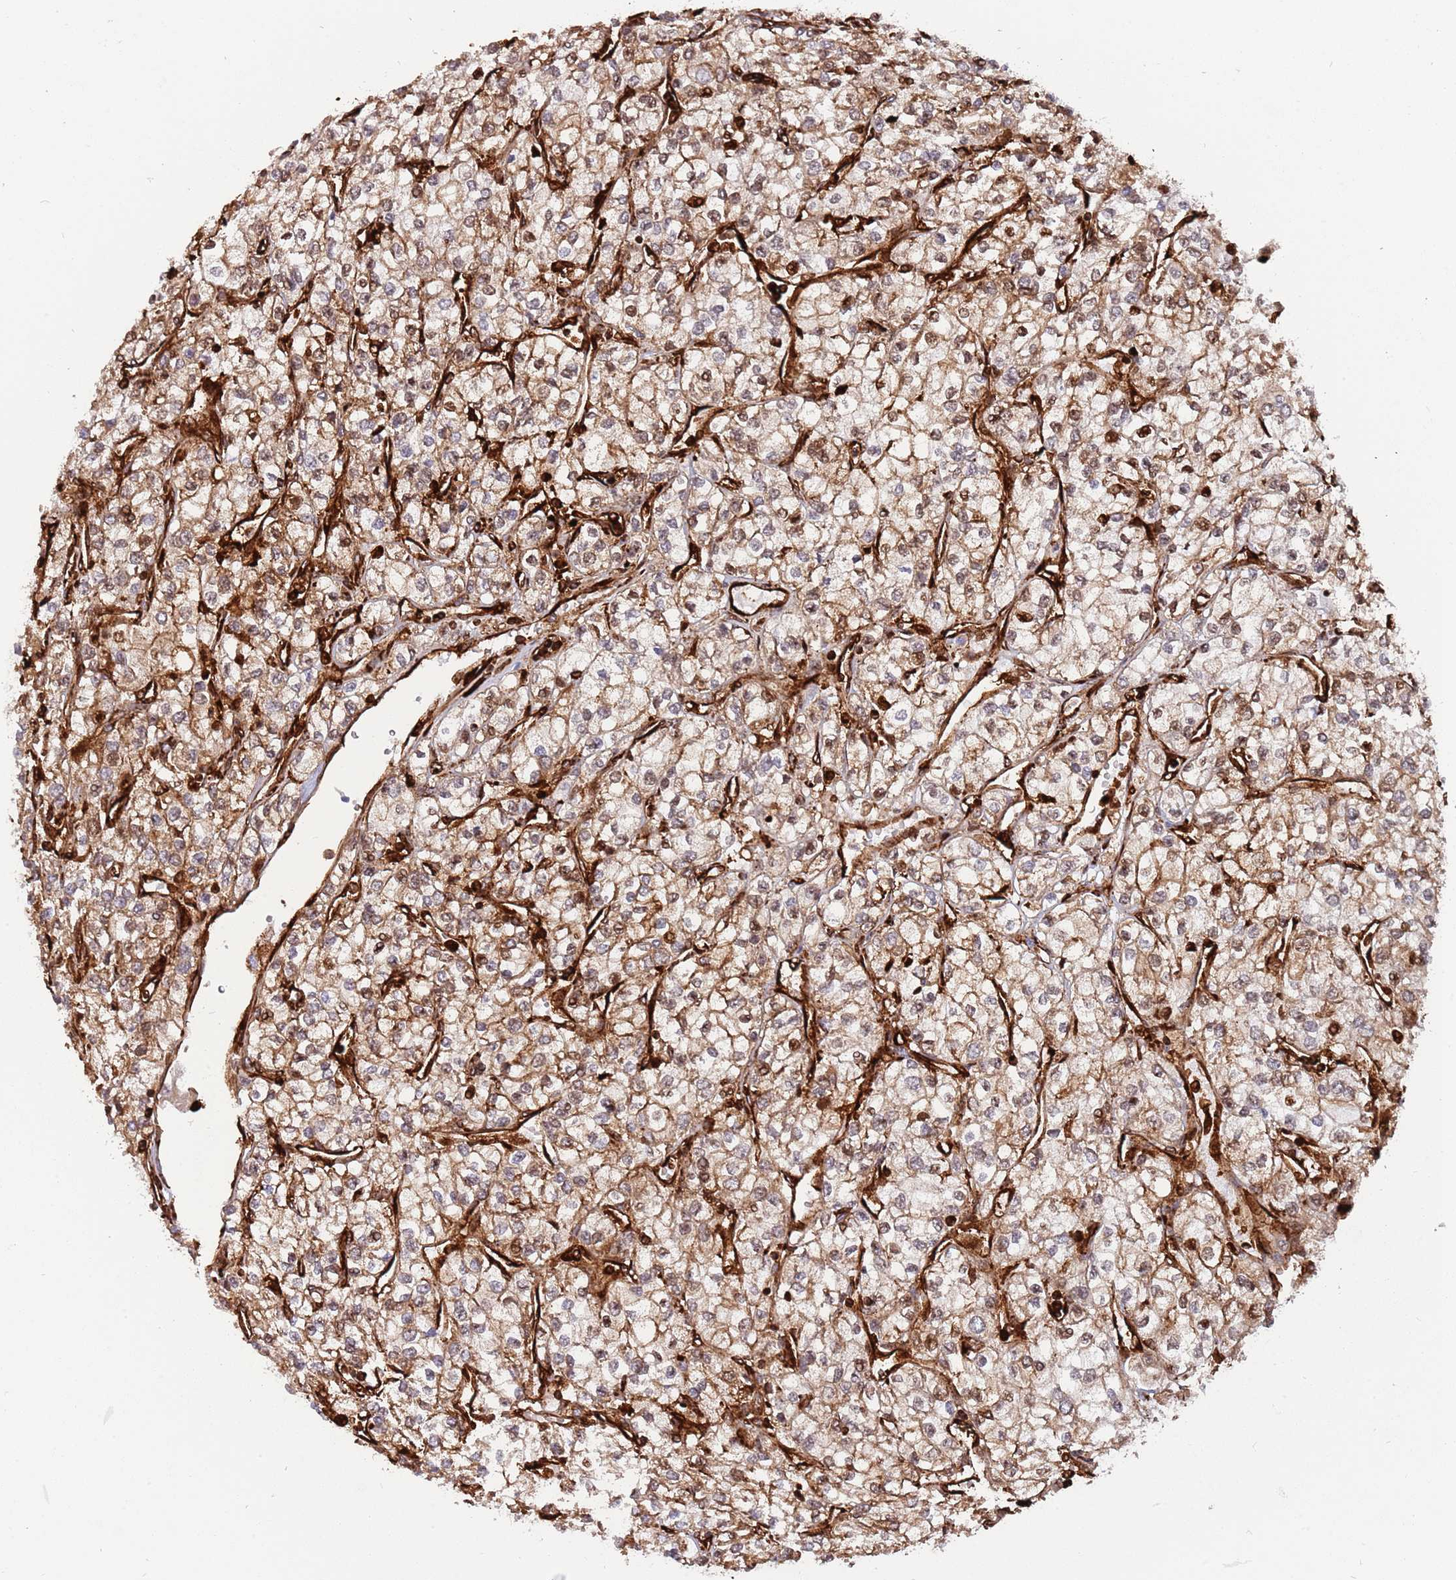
{"staining": {"intensity": "moderate", "quantity": ">75%", "location": "cytoplasmic/membranous"}, "tissue": "renal cancer", "cell_type": "Tumor cells", "image_type": "cancer", "snomed": [{"axis": "morphology", "description": "Adenocarcinoma, NOS"}, {"axis": "topography", "description": "Kidney"}], "caption": "Immunohistochemical staining of human renal cancer shows medium levels of moderate cytoplasmic/membranous protein positivity in approximately >75% of tumor cells. The protein is shown in brown color, while the nuclei are stained blue.", "gene": "KBTBD7", "patient": {"sex": "male", "age": 80}}